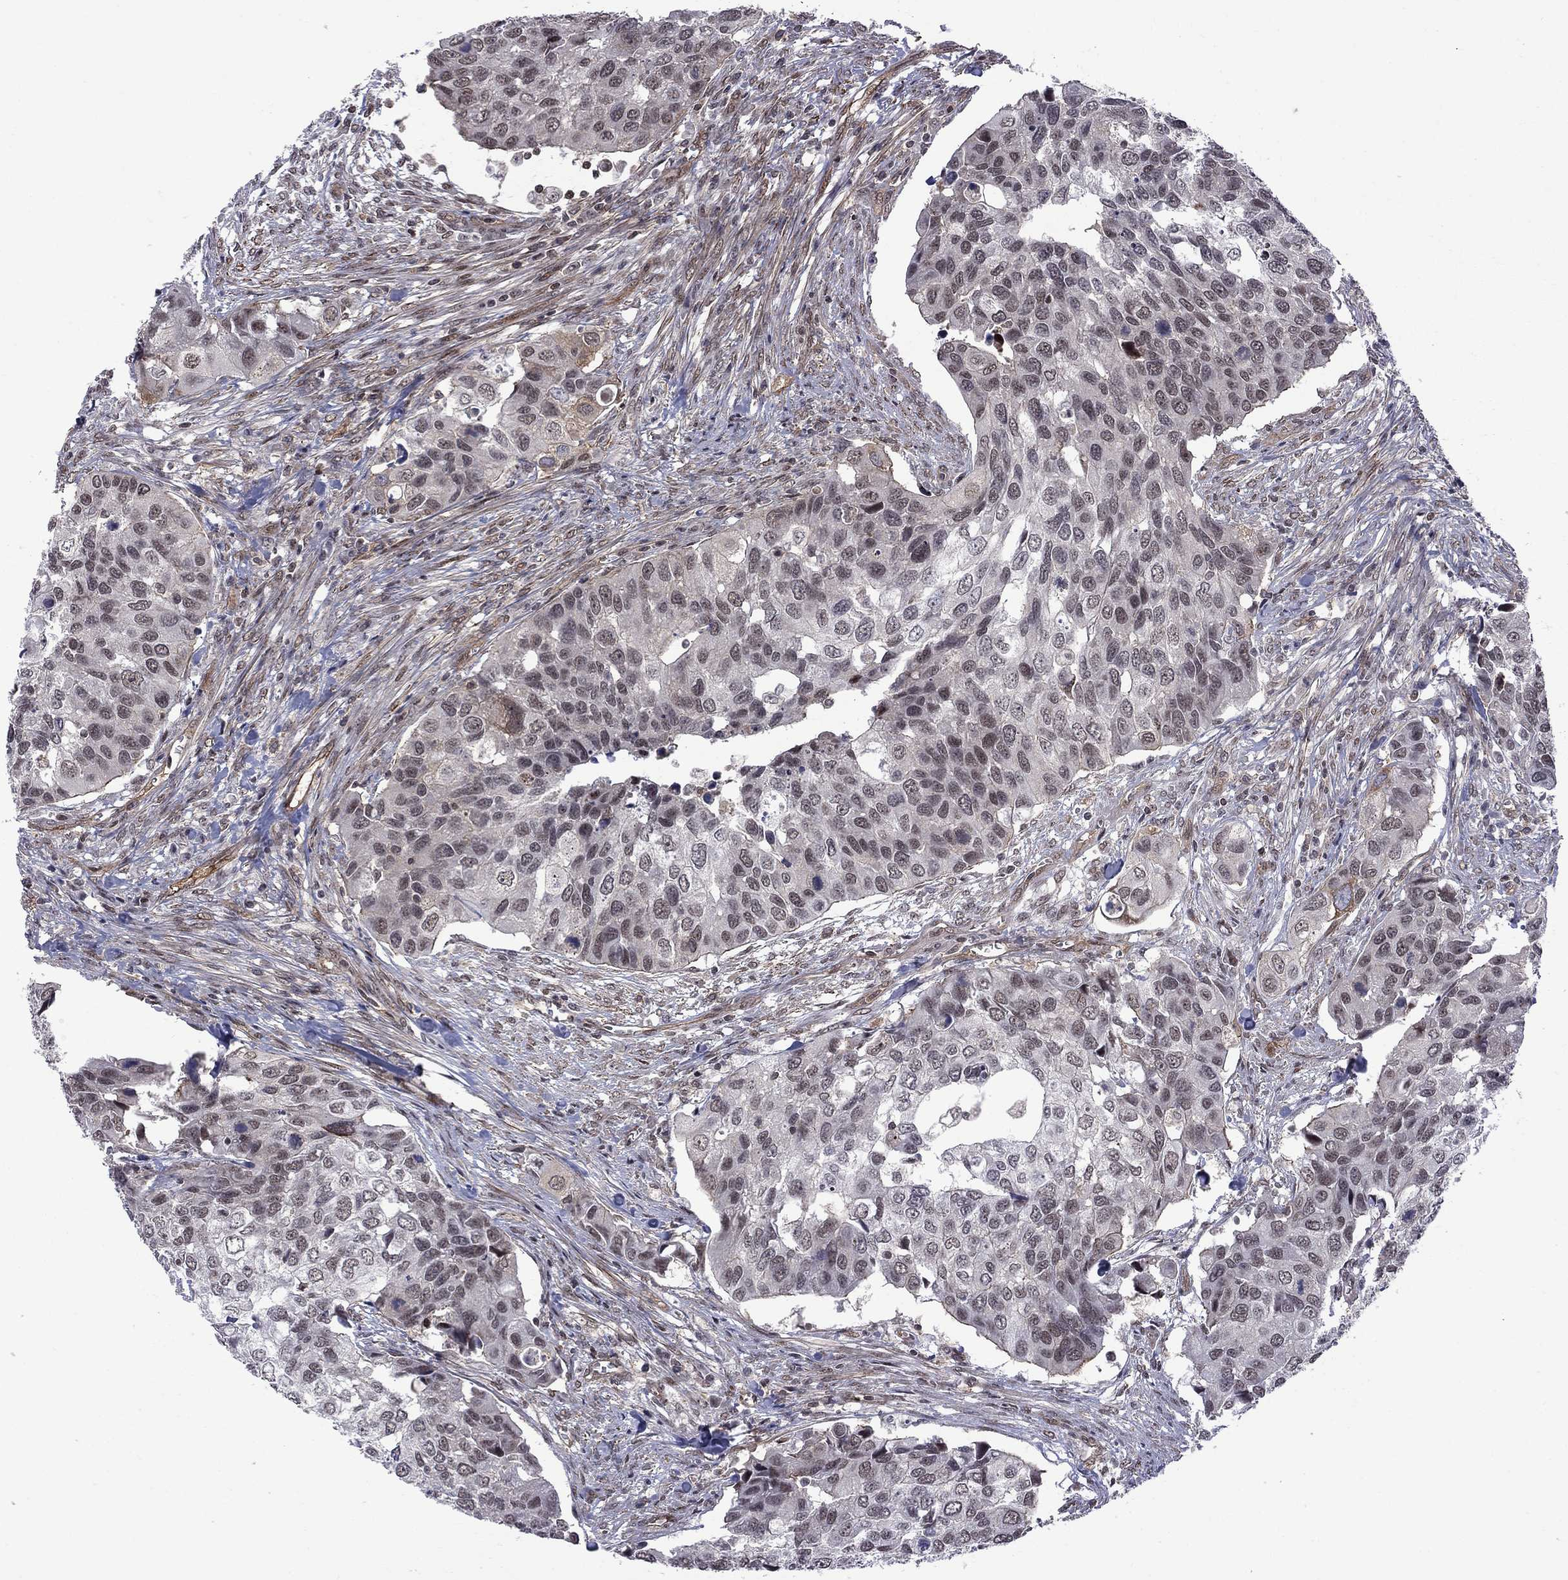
{"staining": {"intensity": "moderate", "quantity": "25%-75%", "location": "nuclear"}, "tissue": "urothelial cancer", "cell_type": "Tumor cells", "image_type": "cancer", "snomed": [{"axis": "morphology", "description": "Urothelial carcinoma, High grade"}, {"axis": "topography", "description": "Urinary bladder"}], "caption": "Human high-grade urothelial carcinoma stained for a protein (brown) displays moderate nuclear positive expression in about 25%-75% of tumor cells.", "gene": "BRF1", "patient": {"sex": "male", "age": 60}}